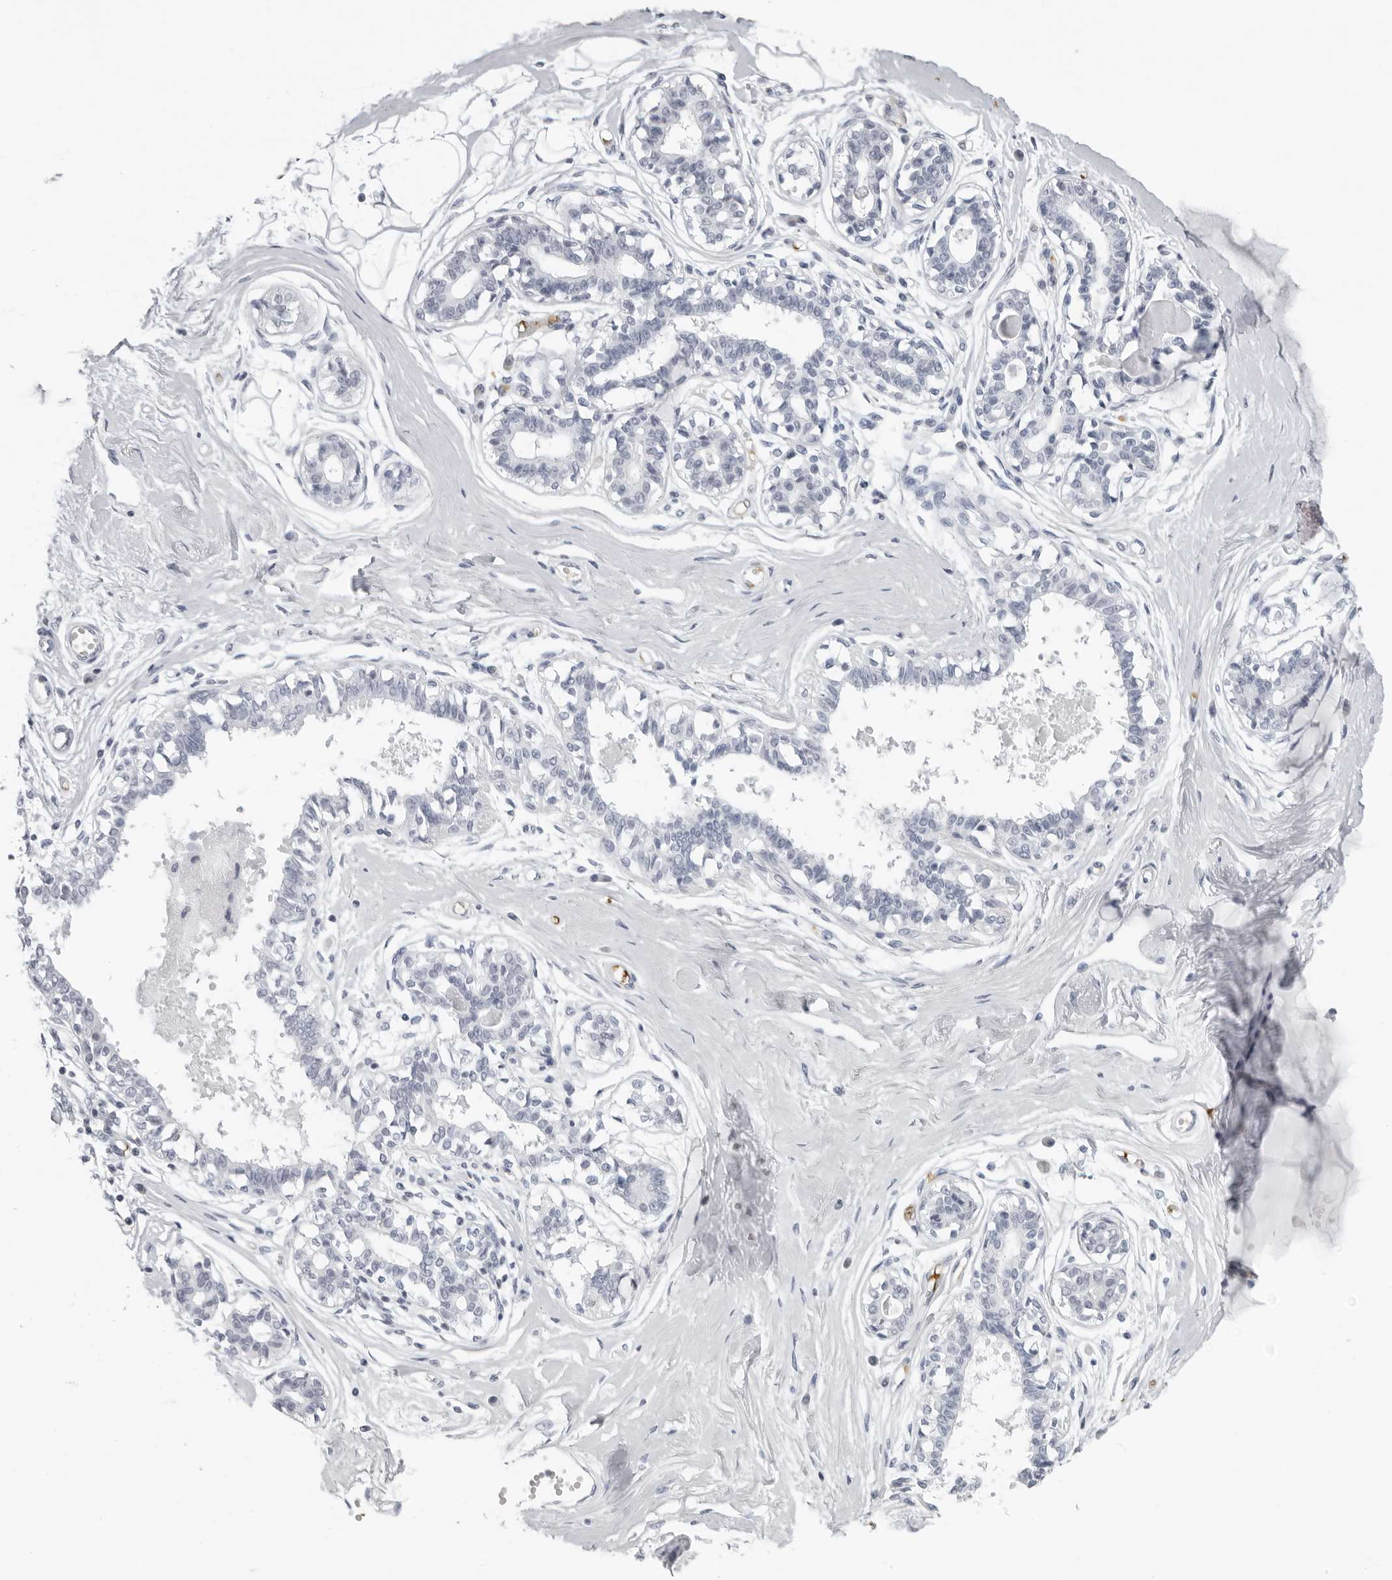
{"staining": {"intensity": "negative", "quantity": "none", "location": "none"}, "tissue": "breast", "cell_type": "Adipocytes", "image_type": "normal", "snomed": [{"axis": "morphology", "description": "Normal tissue, NOS"}, {"axis": "topography", "description": "Breast"}], "caption": "Immunohistochemical staining of normal human breast exhibits no significant positivity in adipocytes. The staining was performed using DAB to visualize the protein expression in brown, while the nuclei were stained in blue with hematoxylin (Magnification: 20x).", "gene": "EPB41", "patient": {"sex": "female", "age": 45}}